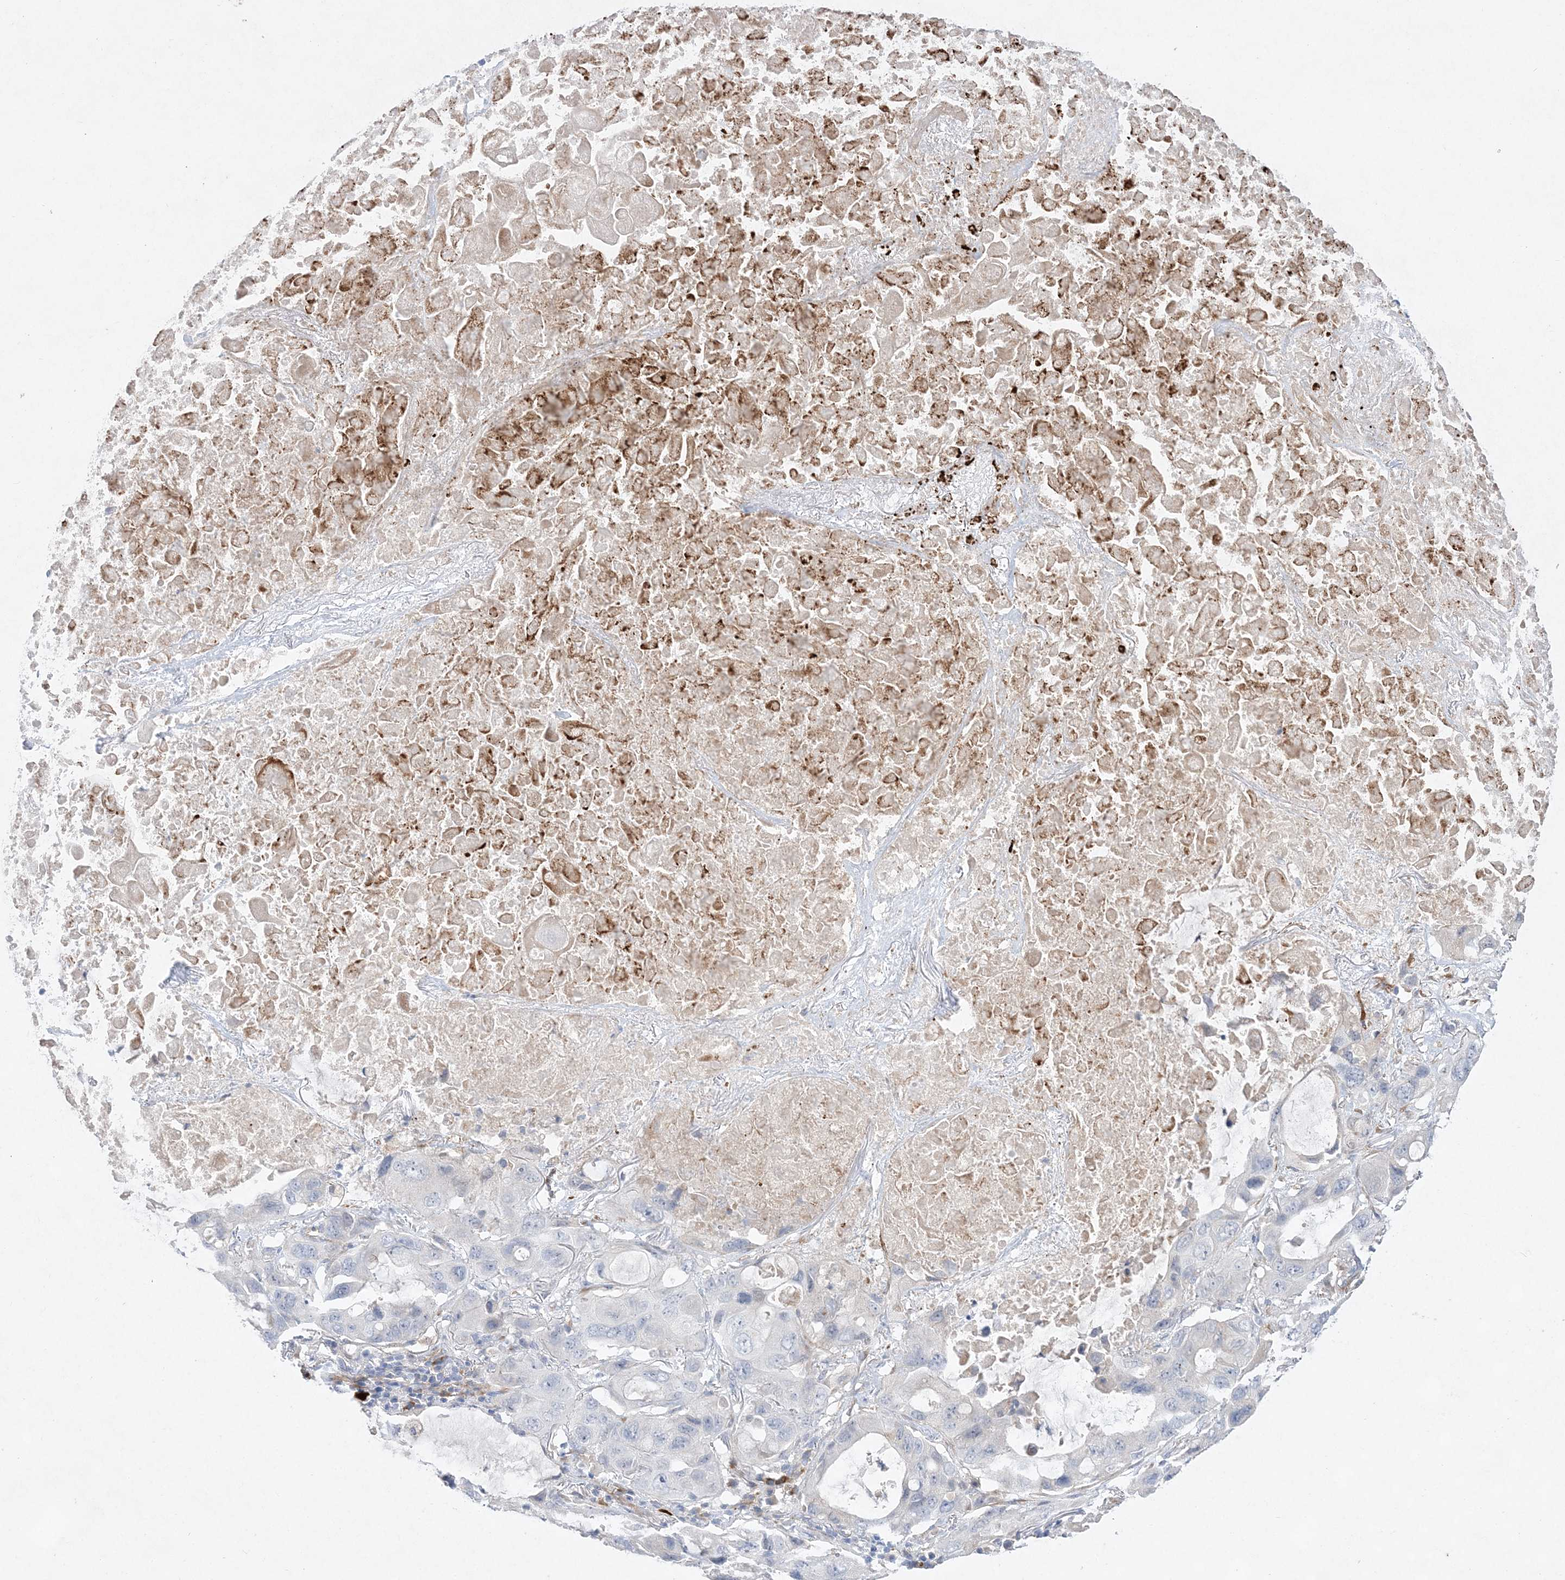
{"staining": {"intensity": "negative", "quantity": "none", "location": "none"}, "tissue": "lung cancer", "cell_type": "Tumor cells", "image_type": "cancer", "snomed": [{"axis": "morphology", "description": "Squamous cell carcinoma, NOS"}, {"axis": "topography", "description": "Lung"}], "caption": "A high-resolution image shows immunohistochemistry (IHC) staining of lung cancer (squamous cell carcinoma), which demonstrates no significant positivity in tumor cells.", "gene": "TMEM132B", "patient": {"sex": "female", "age": 73}}